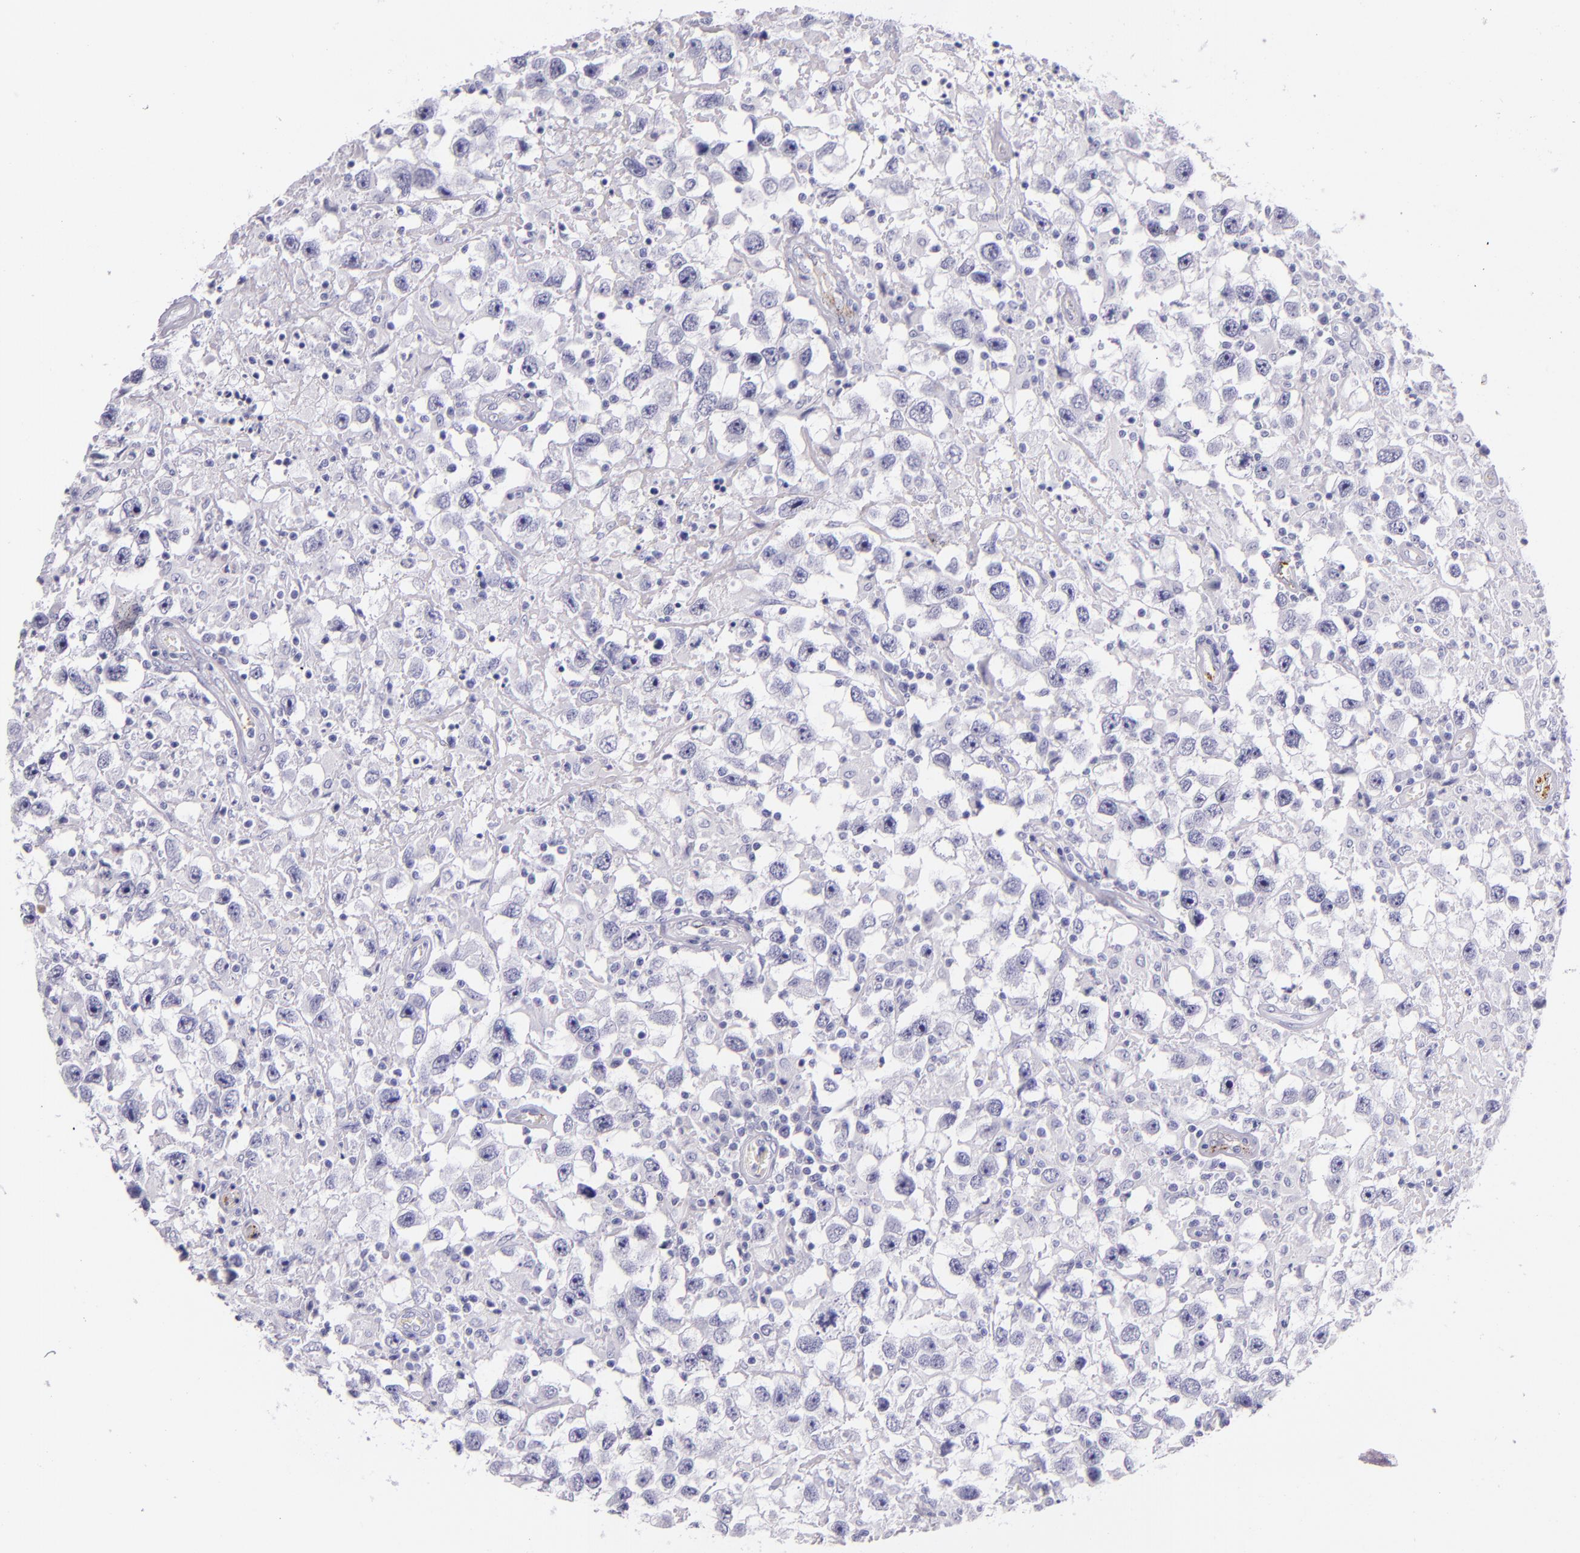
{"staining": {"intensity": "negative", "quantity": "none", "location": "none"}, "tissue": "testis cancer", "cell_type": "Tumor cells", "image_type": "cancer", "snomed": [{"axis": "morphology", "description": "Seminoma, NOS"}, {"axis": "topography", "description": "Testis"}], "caption": "The histopathology image reveals no significant staining in tumor cells of testis seminoma. (Brightfield microscopy of DAB (3,3'-diaminobenzidine) immunohistochemistry at high magnification).", "gene": "SELP", "patient": {"sex": "male", "age": 34}}